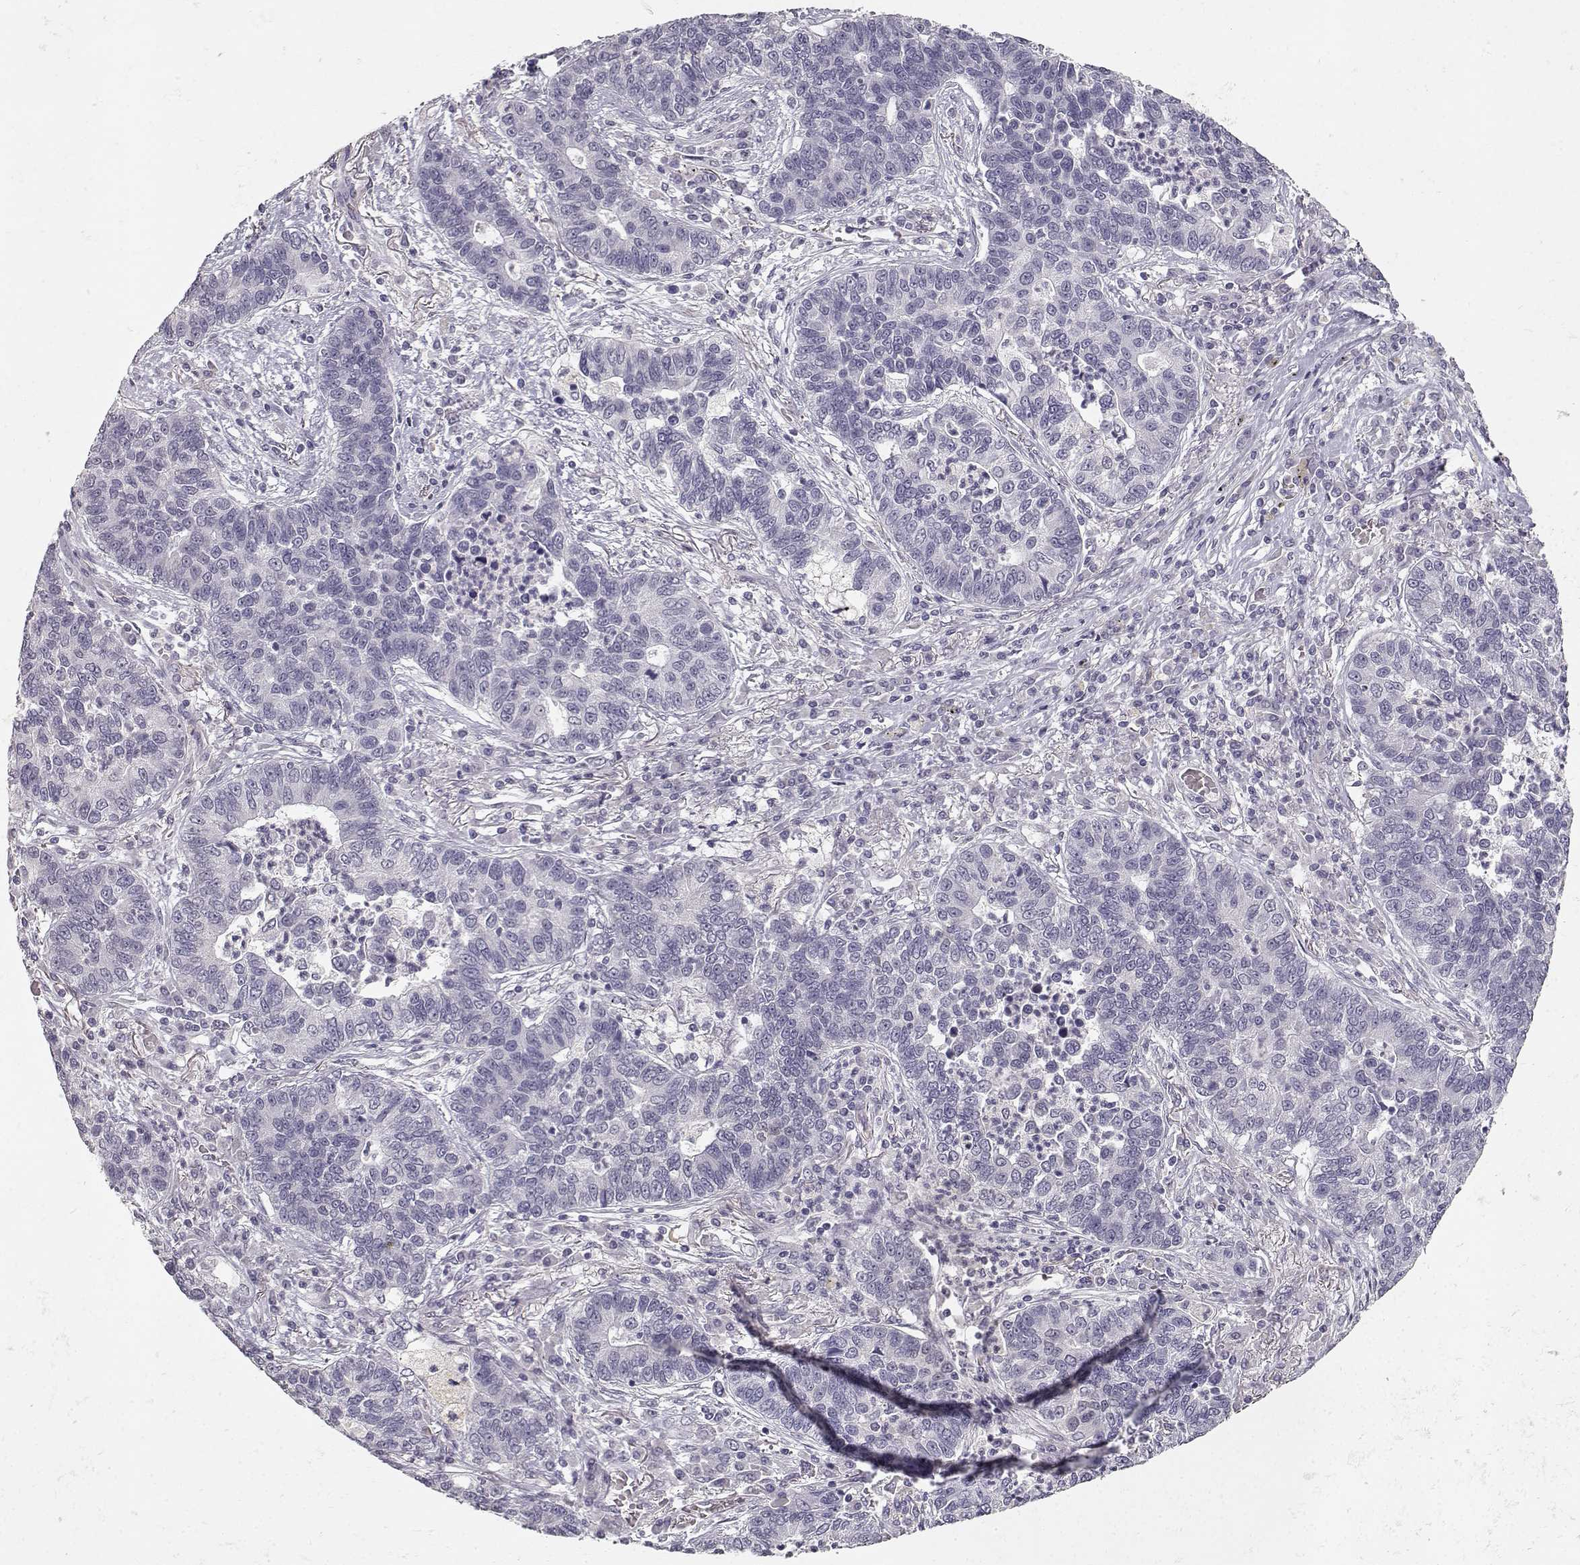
{"staining": {"intensity": "negative", "quantity": "none", "location": "none"}, "tissue": "lung cancer", "cell_type": "Tumor cells", "image_type": "cancer", "snomed": [{"axis": "morphology", "description": "Adenocarcinoma, NOS"}, {"axis": "topography", "description": "Lung"}], "caption": "This is an immunohistochemistry photomicrograph of human lung cancer (adenocarcinoma). There is no positivity in tumor cells.", "gene": "TPH2", "patient": {"sex": "female", "age": 57}}